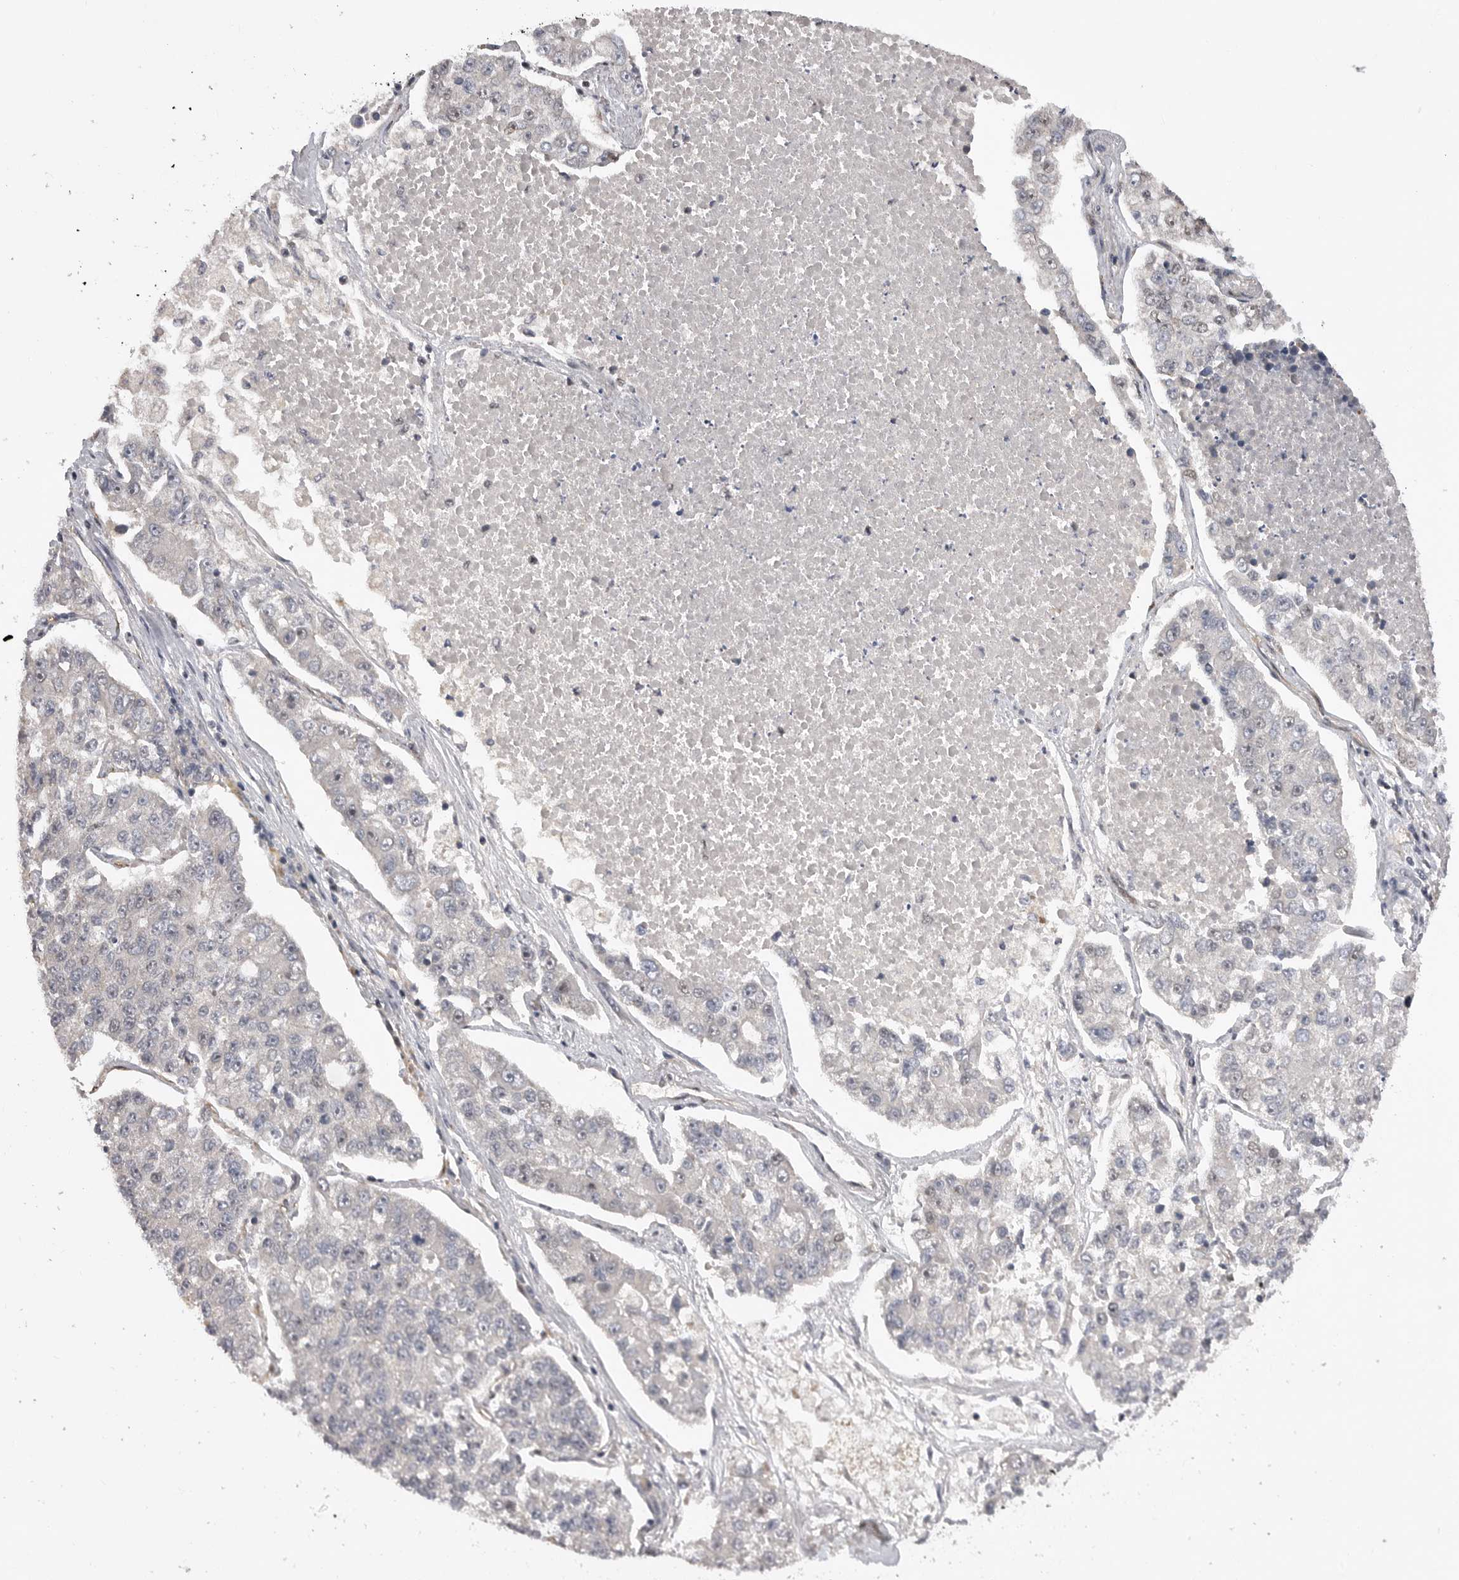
{"staining": {"intensity": "negative", "quantity": "none", "location": "none"}, "tissue": "lung cancer", "cell_type": "Tumor cells", "image_type": "cancer", "snomed": [{"axis": "morphology", "description": "Adenocarcinoma, NOS"}, {"axis": "topography", "description": "Lung"}], "caption": "DAB (3,3'-diaminobenzidine) immunohistochemical staining of human adenocarcinoma (lung) shows no significant expression in tumor cells.", "gene": "PPP1R8", "patient": {"sex": "male", "age": 49}}